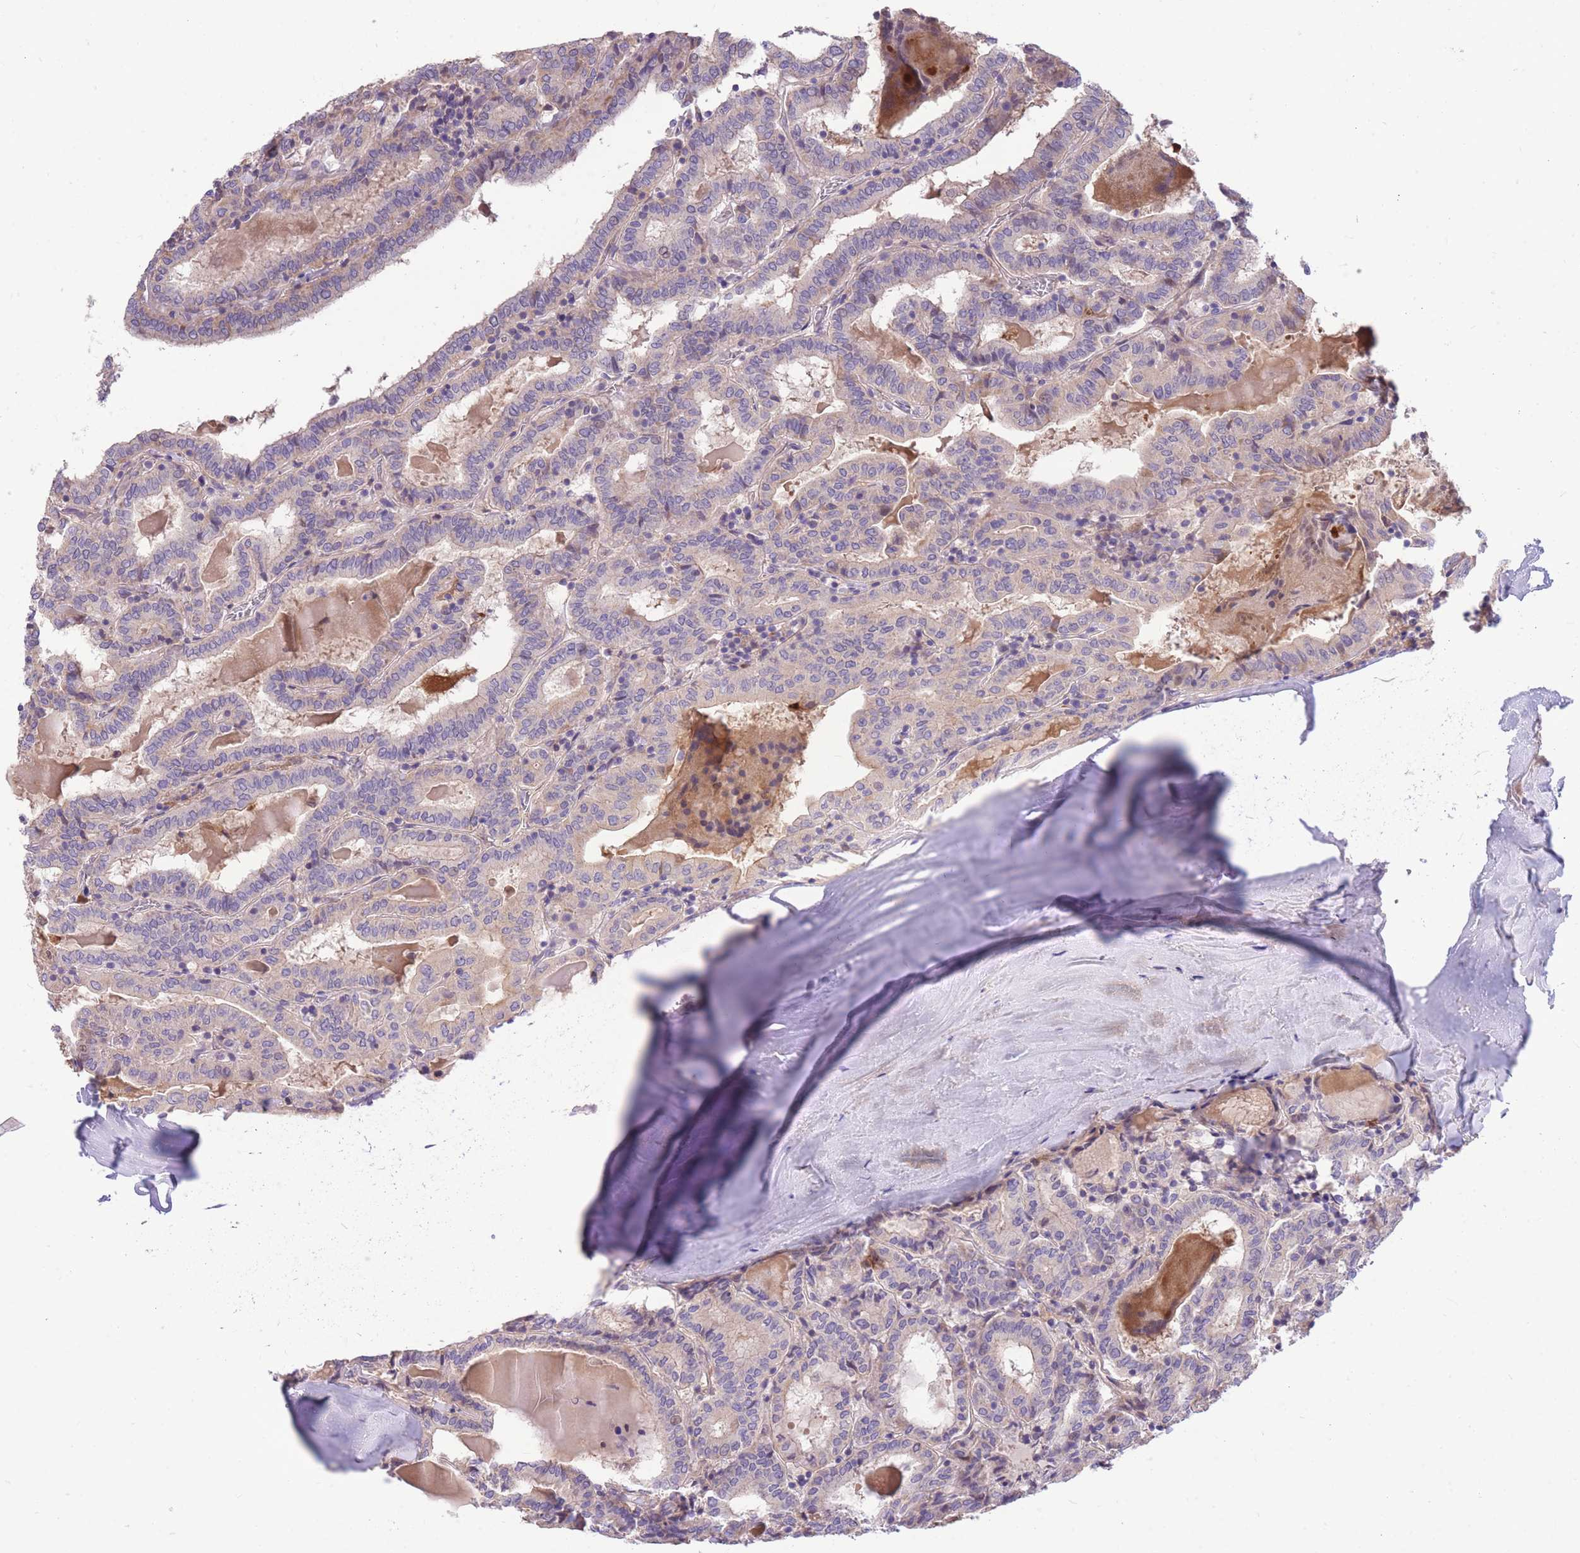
{"staining": {"intensity": "negative", "quantity": "none", "location": "none"}, "tissue": "thyroid cancer", "cell_type": "Tumor cells", "image_type": "cancer", "snomed": [{"axis": "morphology", "description": "Papillary adenocarcinoma, NOS"}, {"axis": "topography", "description": "Thyroid gland"}], "caption": "Immunohistochemistry of thyroid papillary adenocarcinoma reveals no positivity in tumor cells.", "gene": "OR5T1", "patient": {"sex": "female", "age": 72}}